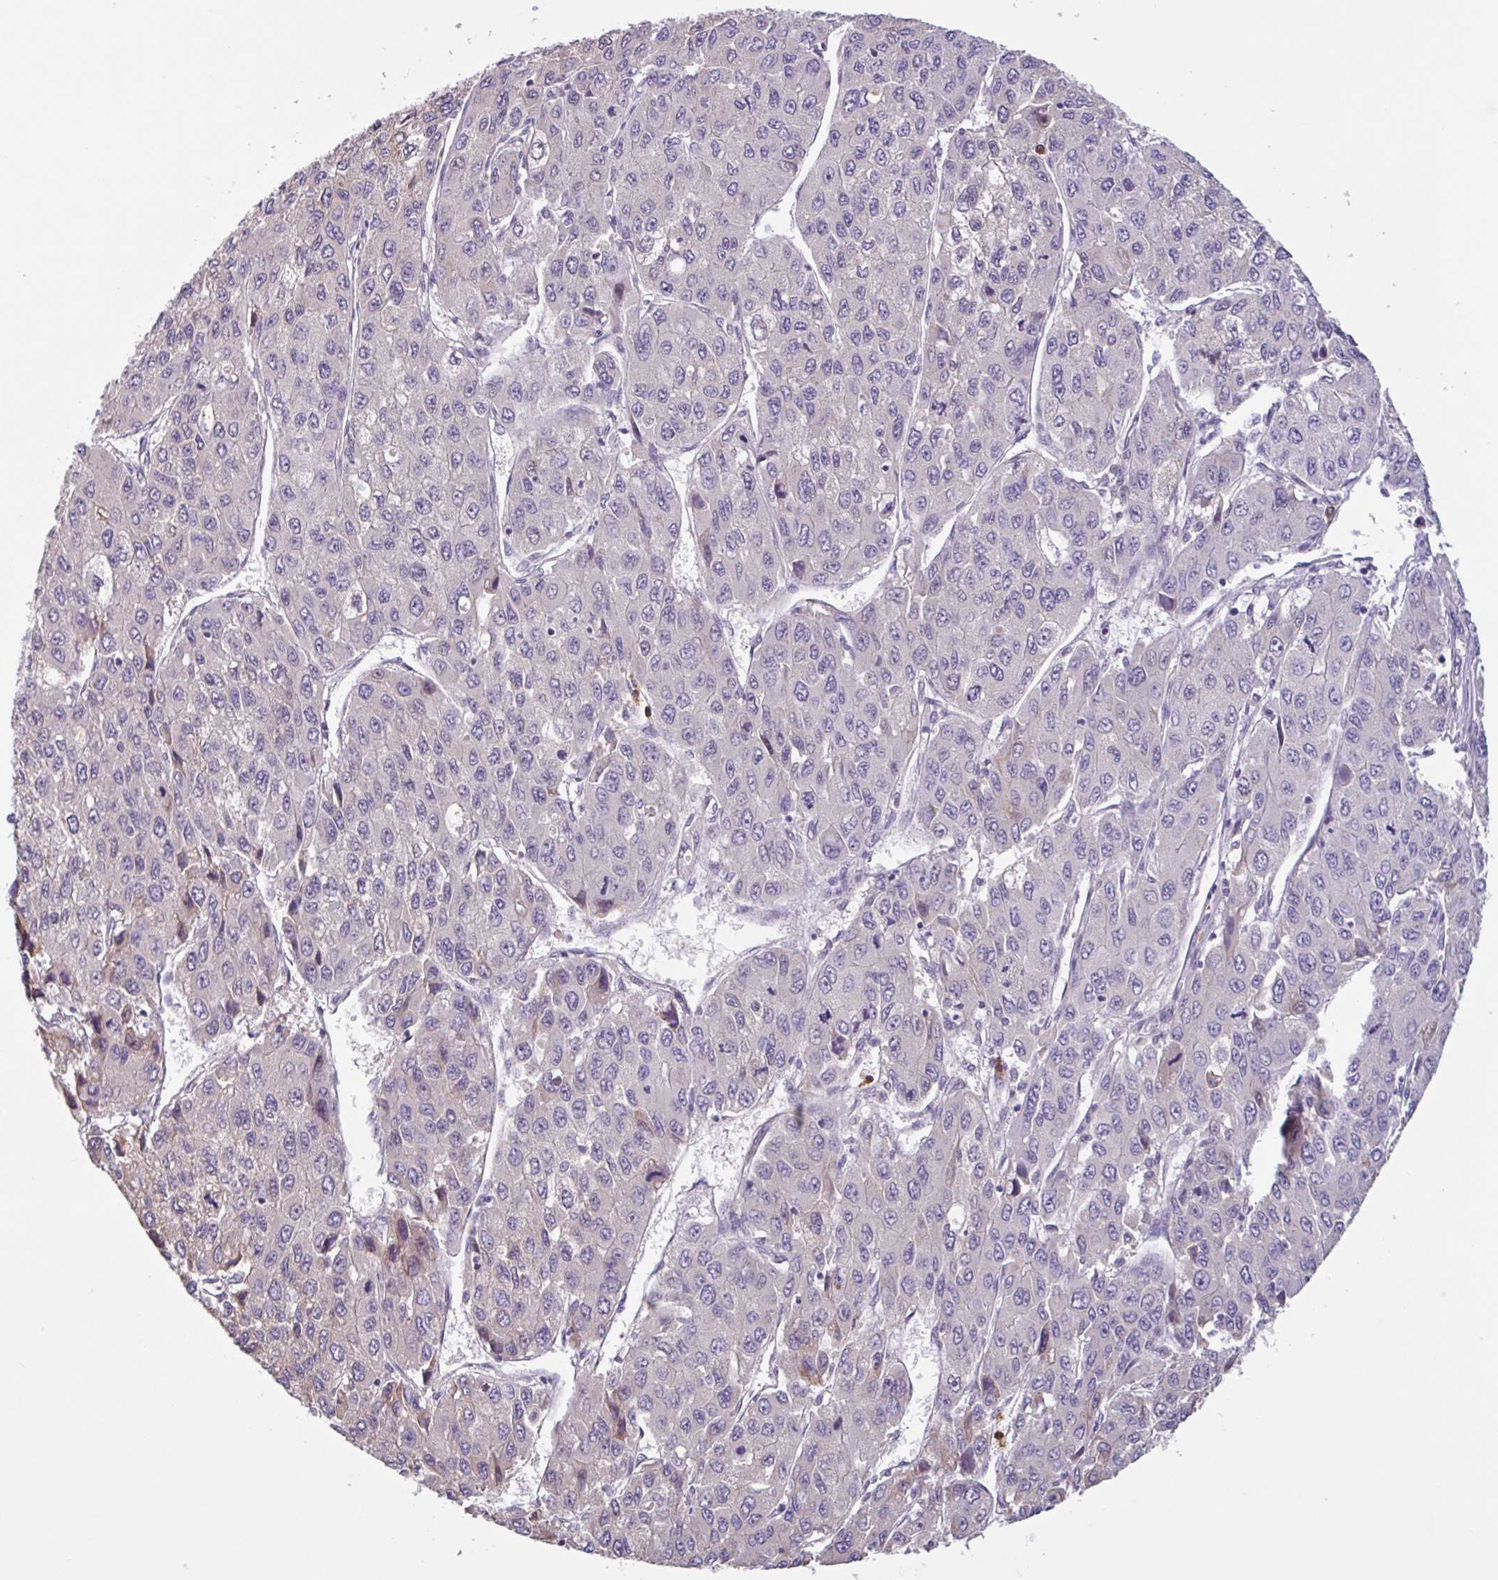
{"staining": {"intensity": "negative", "quantity": "none", "location": "none"}, "tissue": "liver cancer", "cell_type": "Tumor cells", "image_type": "cancer", "snomed": [{"axis": "morphology", "description": "Carcinoma, Hepatocellular, NOS"}, {"axis": "topography", "description": "Liver"}], "caption": "A high-resolution image shows IHC staining of hepatocellular carcinoma (liver), which displays no significant positivity in tumor cells.", "gene": "TAF1D", "patient": {"sex": "female", "age": 66}}